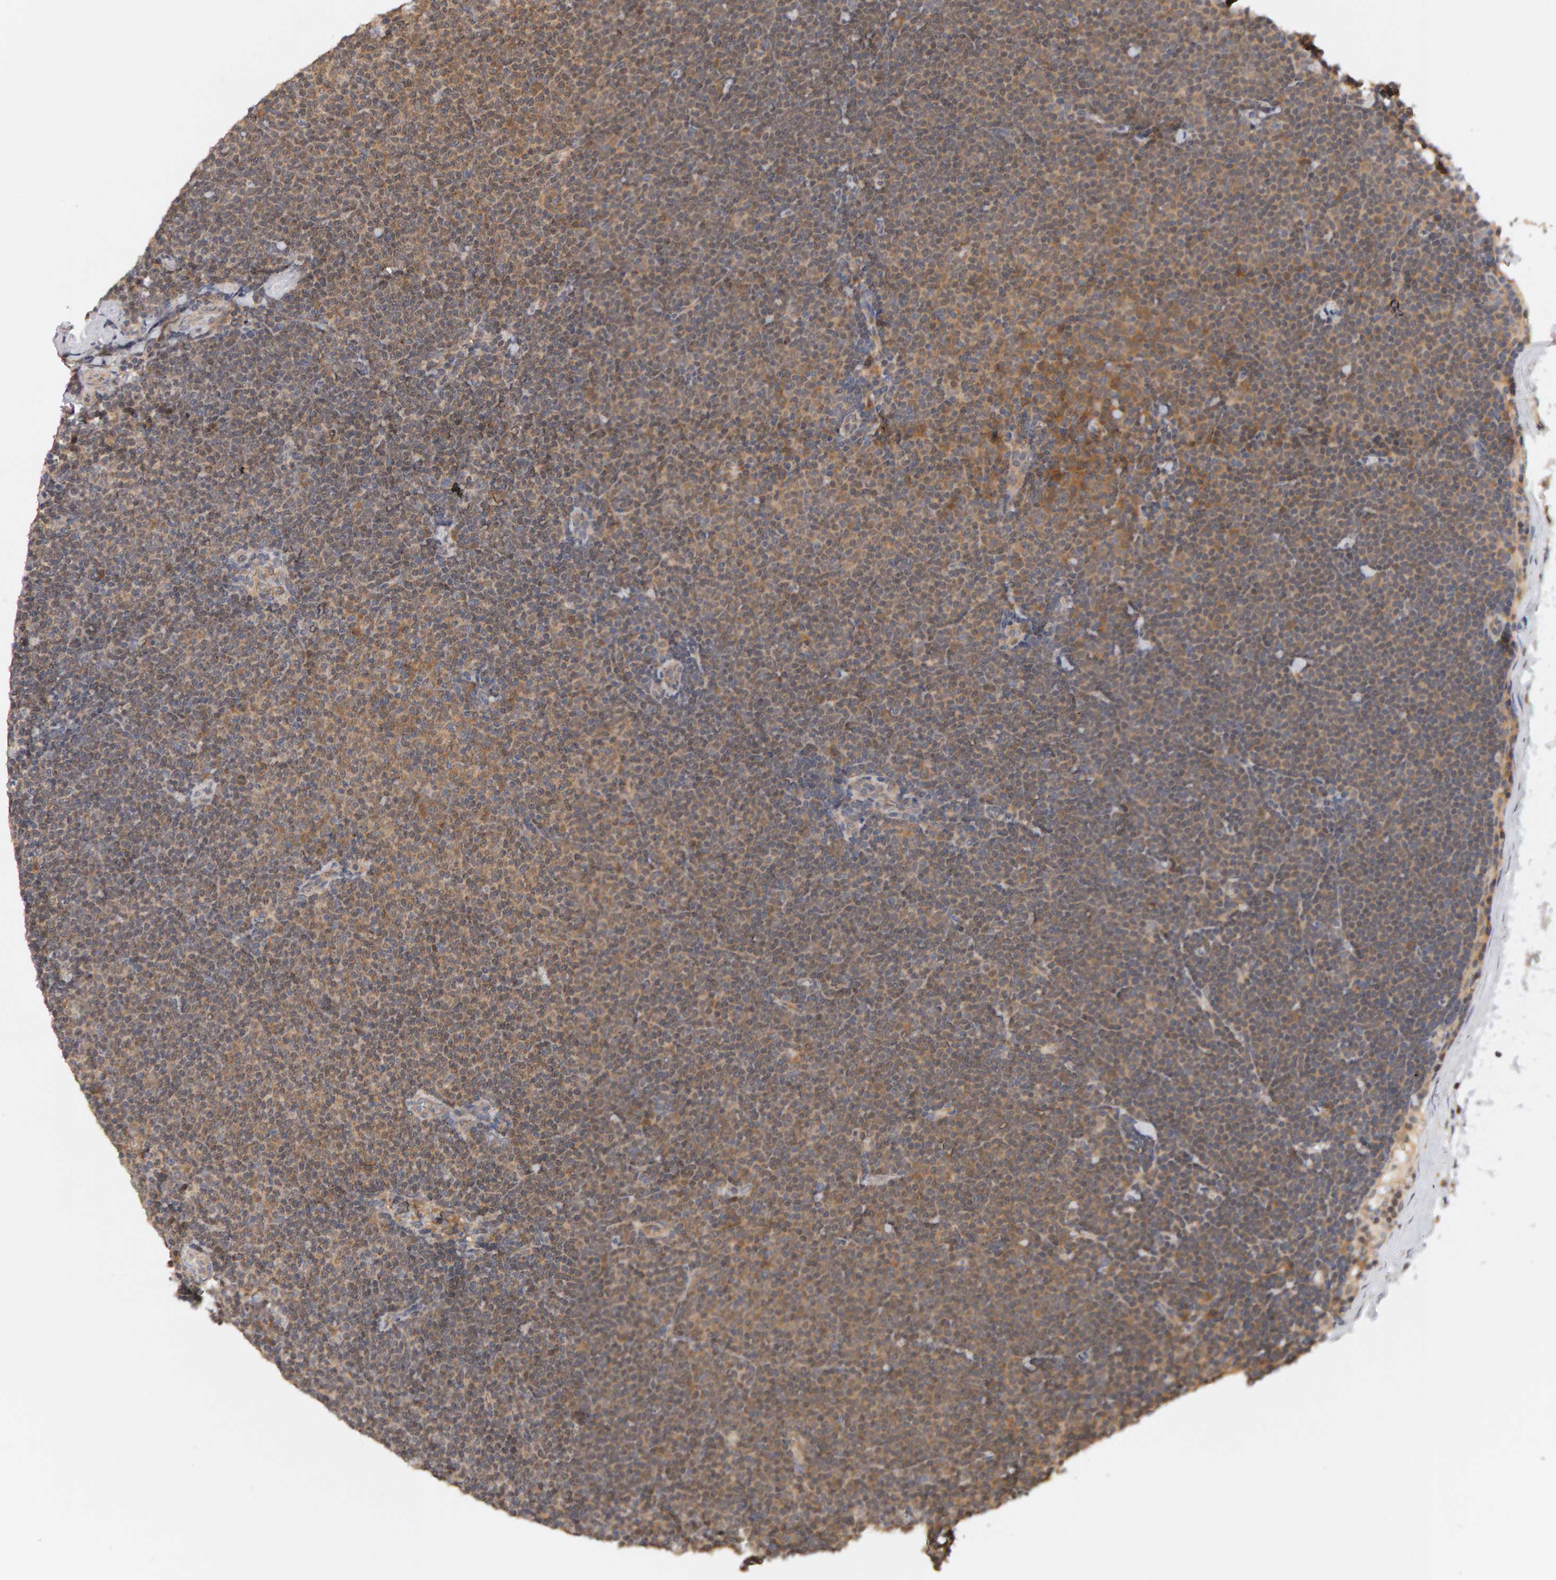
{"staining": {"intensity": "weak", "quantity": ">75%", "location": "cytoplasmic/membranous"}, "tissue": "lymphoma", "cell_type": "Tumor cells", "image_type": "cancer", "snomed": [{"axis": "morphology", "description": "Malignant lymphoma, non-Hodgkin's type, Low grade"}, {"axis": "topography", "description": "Lymph node"}], "caption": "The photomicrograph exhibits staining of low-grade malignant lymphoma, non-Hodgkin's type, revealing weak cytoplasmic/membranous protein staining (brown color) within tumor cells.", "gene": "DNAJC7", "patient": {"sex": "female", "age": 53}}